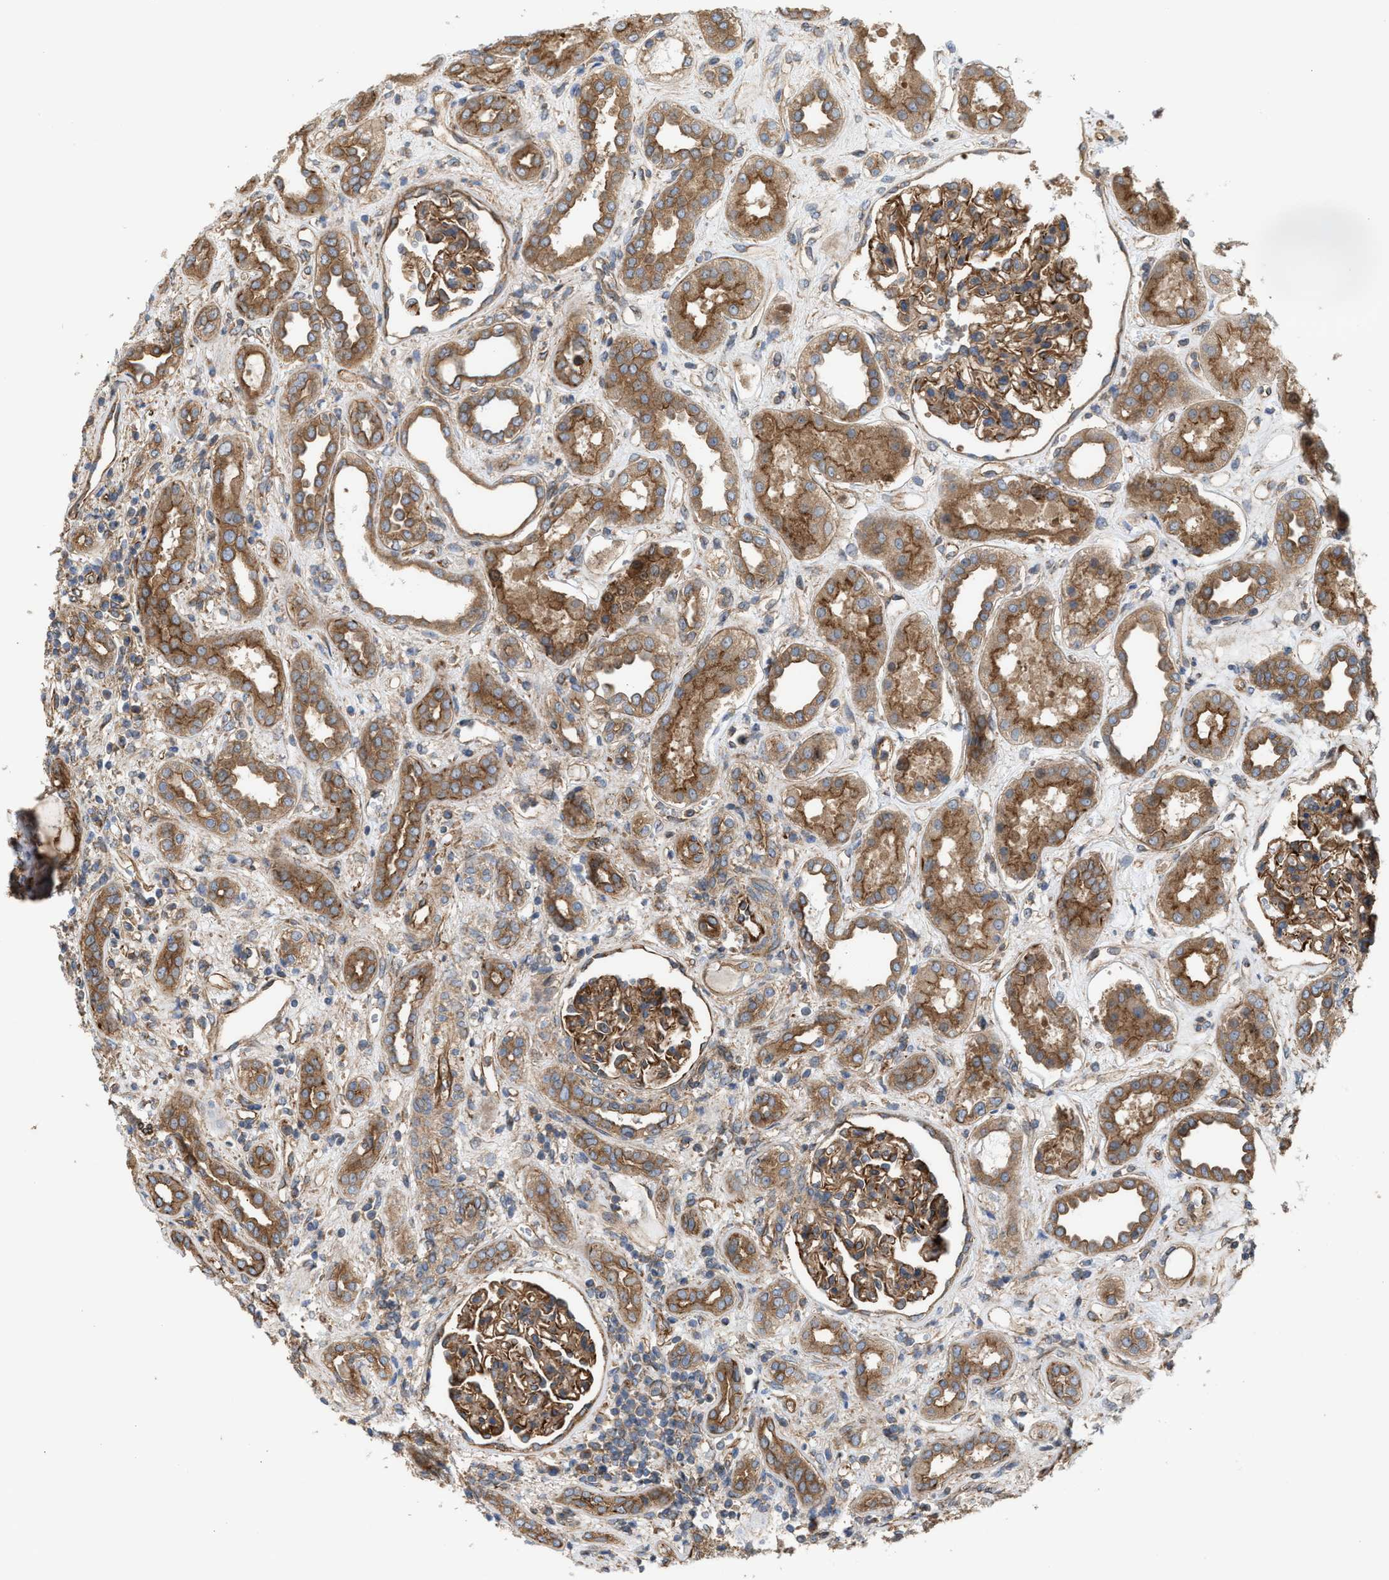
{"staining": {"intensity": "moderate", "quantity": ">75%", "location": "cytoplasmic/membranous"}, "tissue": "kidney", "cell_type": "Cells in glomeruli", "image_type": "normal", "snomed": [{"axis": "morphology", "description": "Normal tissue, NOS"}, {"axis": "topography", "description": "Kidney"}], "caption": "Benign kidney was stained to show a protein in brown. There is medium levels of moderate cytoplasmic/membranous positivity in approximately >75% of cells in glomeruli. (Stains: DAB in brown, nuclei in blue, Microscopy: brightfield microscopy at high magnification).", "gene": "EPS15L1", "patient": {"sex": "male", "age": 59}}